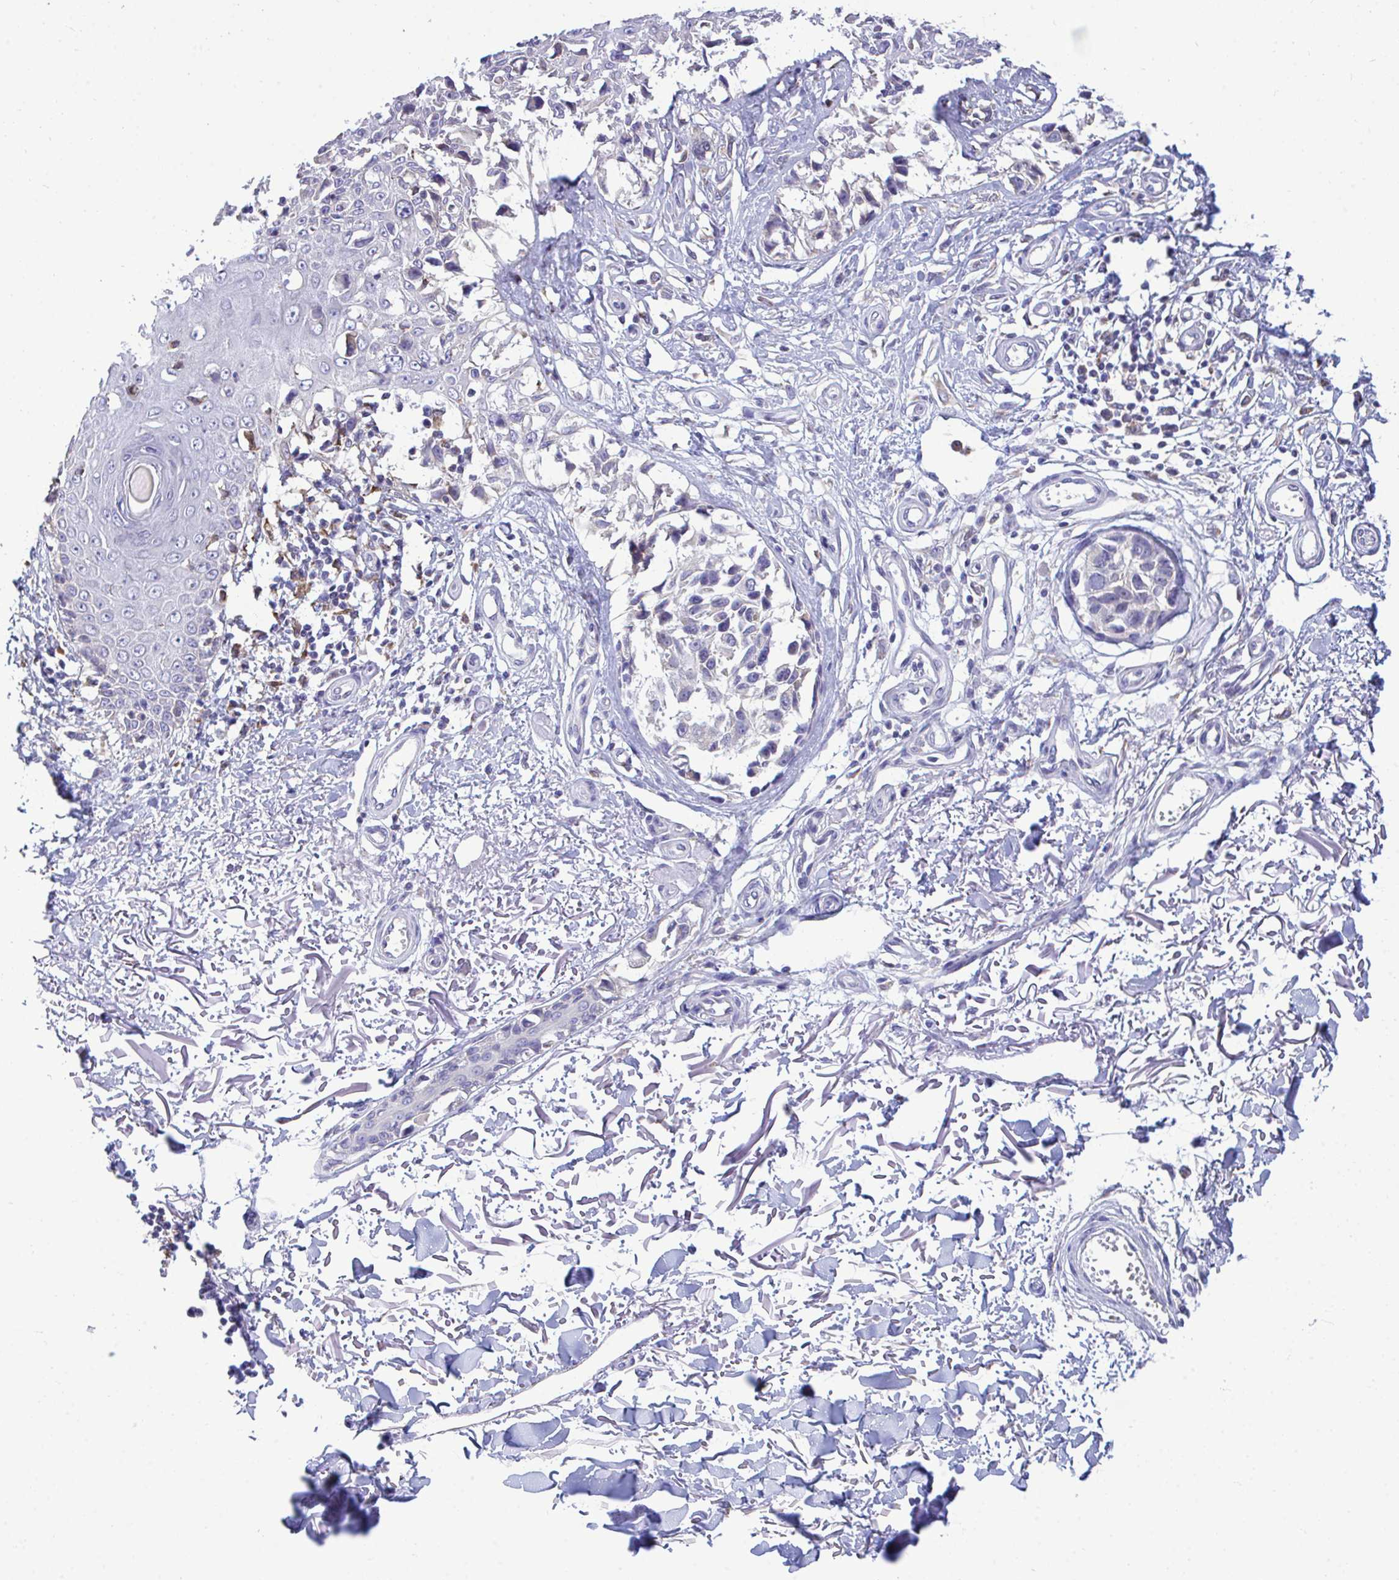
{"staining": {"intensity": "negative", "quantity": "none", "location": "none"}, "tissue": "melanoma", "cell_type": "Tumor cells", "image_type": "cancer", "snomed": [{"axis": "morphology", "description": "Malignant melanoma, NOS"}, {"axis": "topography", "description": "Skin"}], "caption": "Malignant melanoma was stained to show a protein in brown. There is no significant staining in tumor cells.", "gene": "PIGK", "patient": {"sex": "male", "age": 73}}